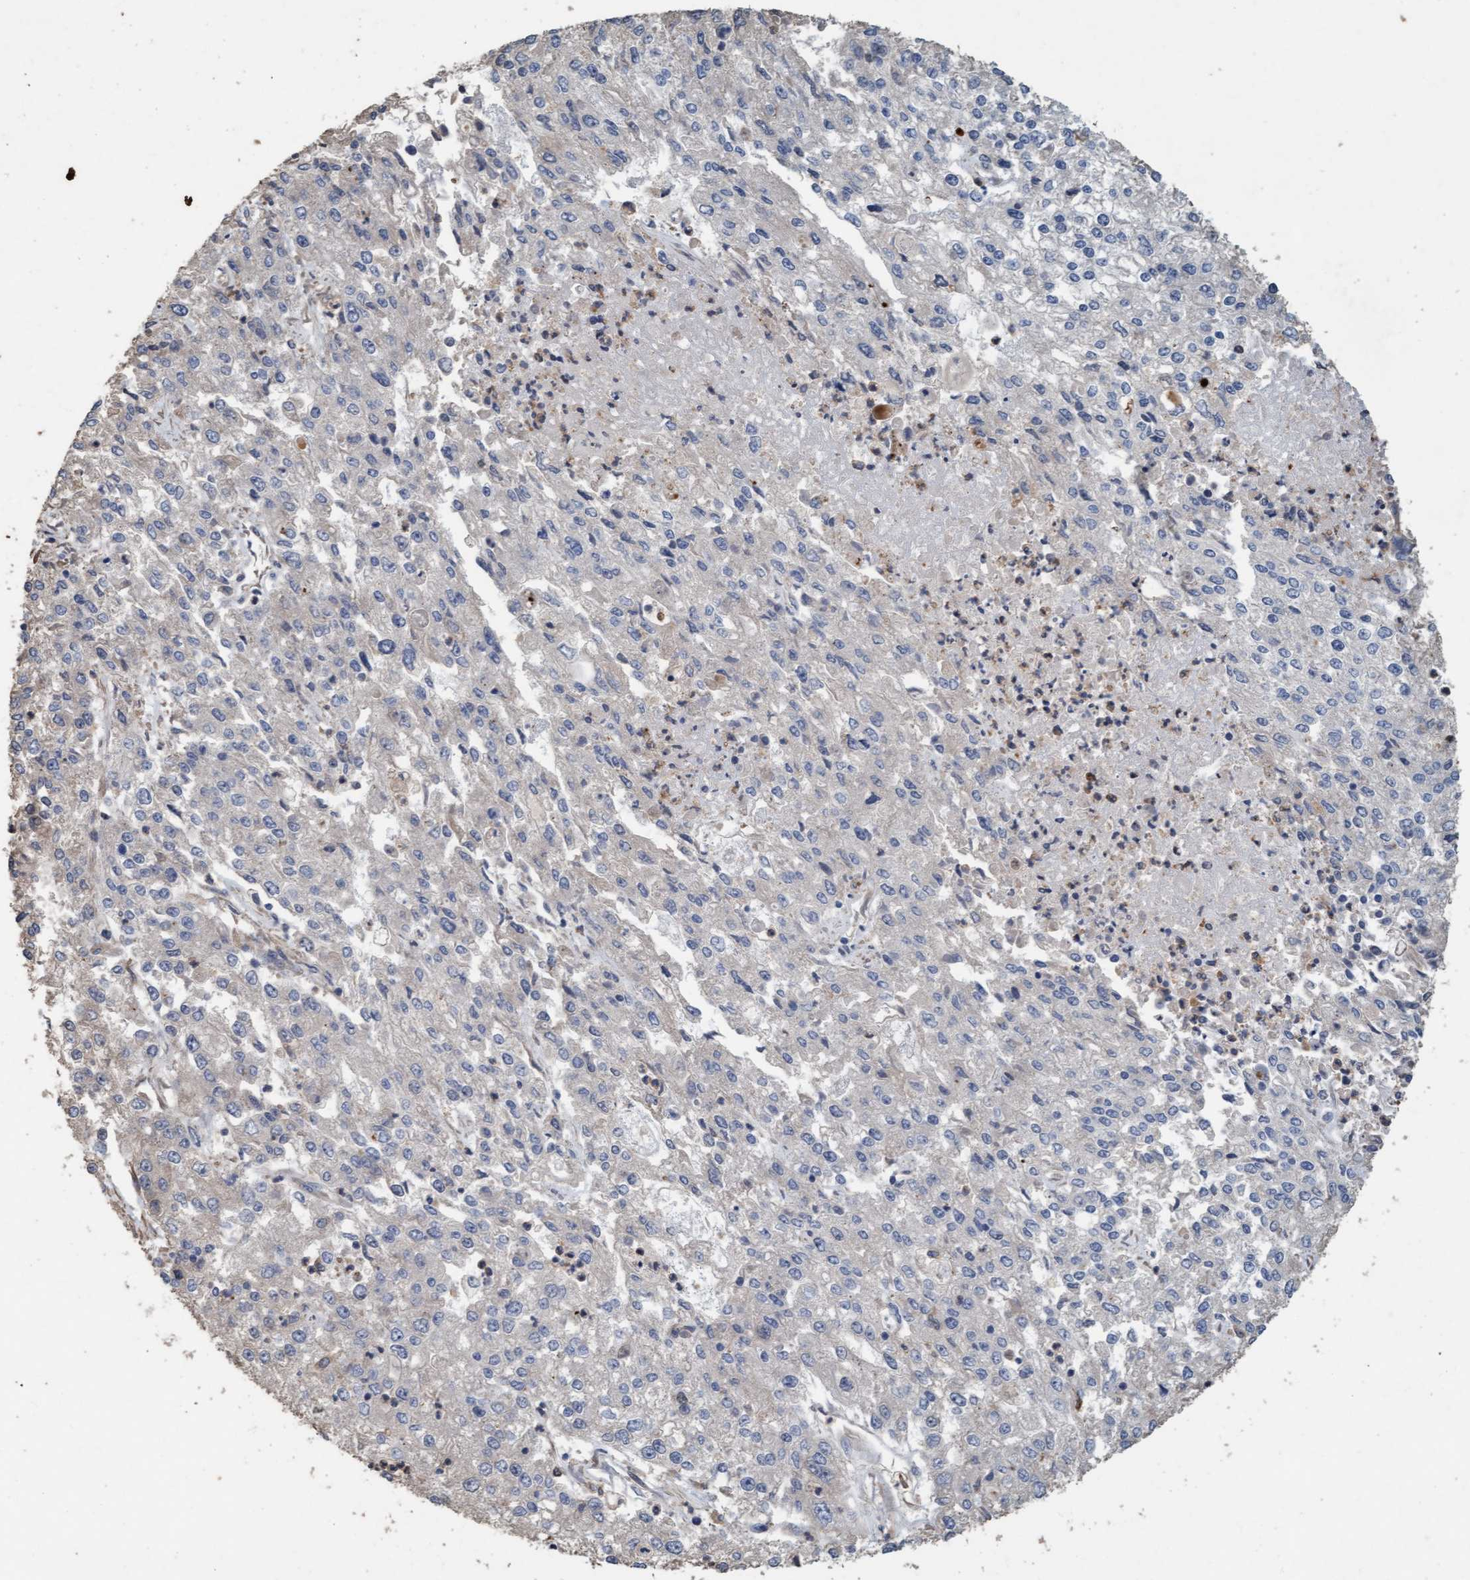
{"staining": {"intensity": "negative", "quantity": "none", "location": "none"}, "tissue": "endometrial cancer", "cell_type": "Tumor cells", "image_type": "cancer", "snomed": [{"axis": "morphology", "description": "Adenocarcinoma, NOS"}, {"axis": "topography", "description": "Endometrium"}], "caption": "The histopathology image demonstrates no significant positivity in tumor cells of adenocarcinoma (endometrial). (Stains: DAB (3,3'-diaminobenzidine) IHC with hematoxylin counter stain, Microscopy: brightfield microscopy at high magnification).", "gene": "LONRF1", "patient": {"sex": "female", "age": 49}}